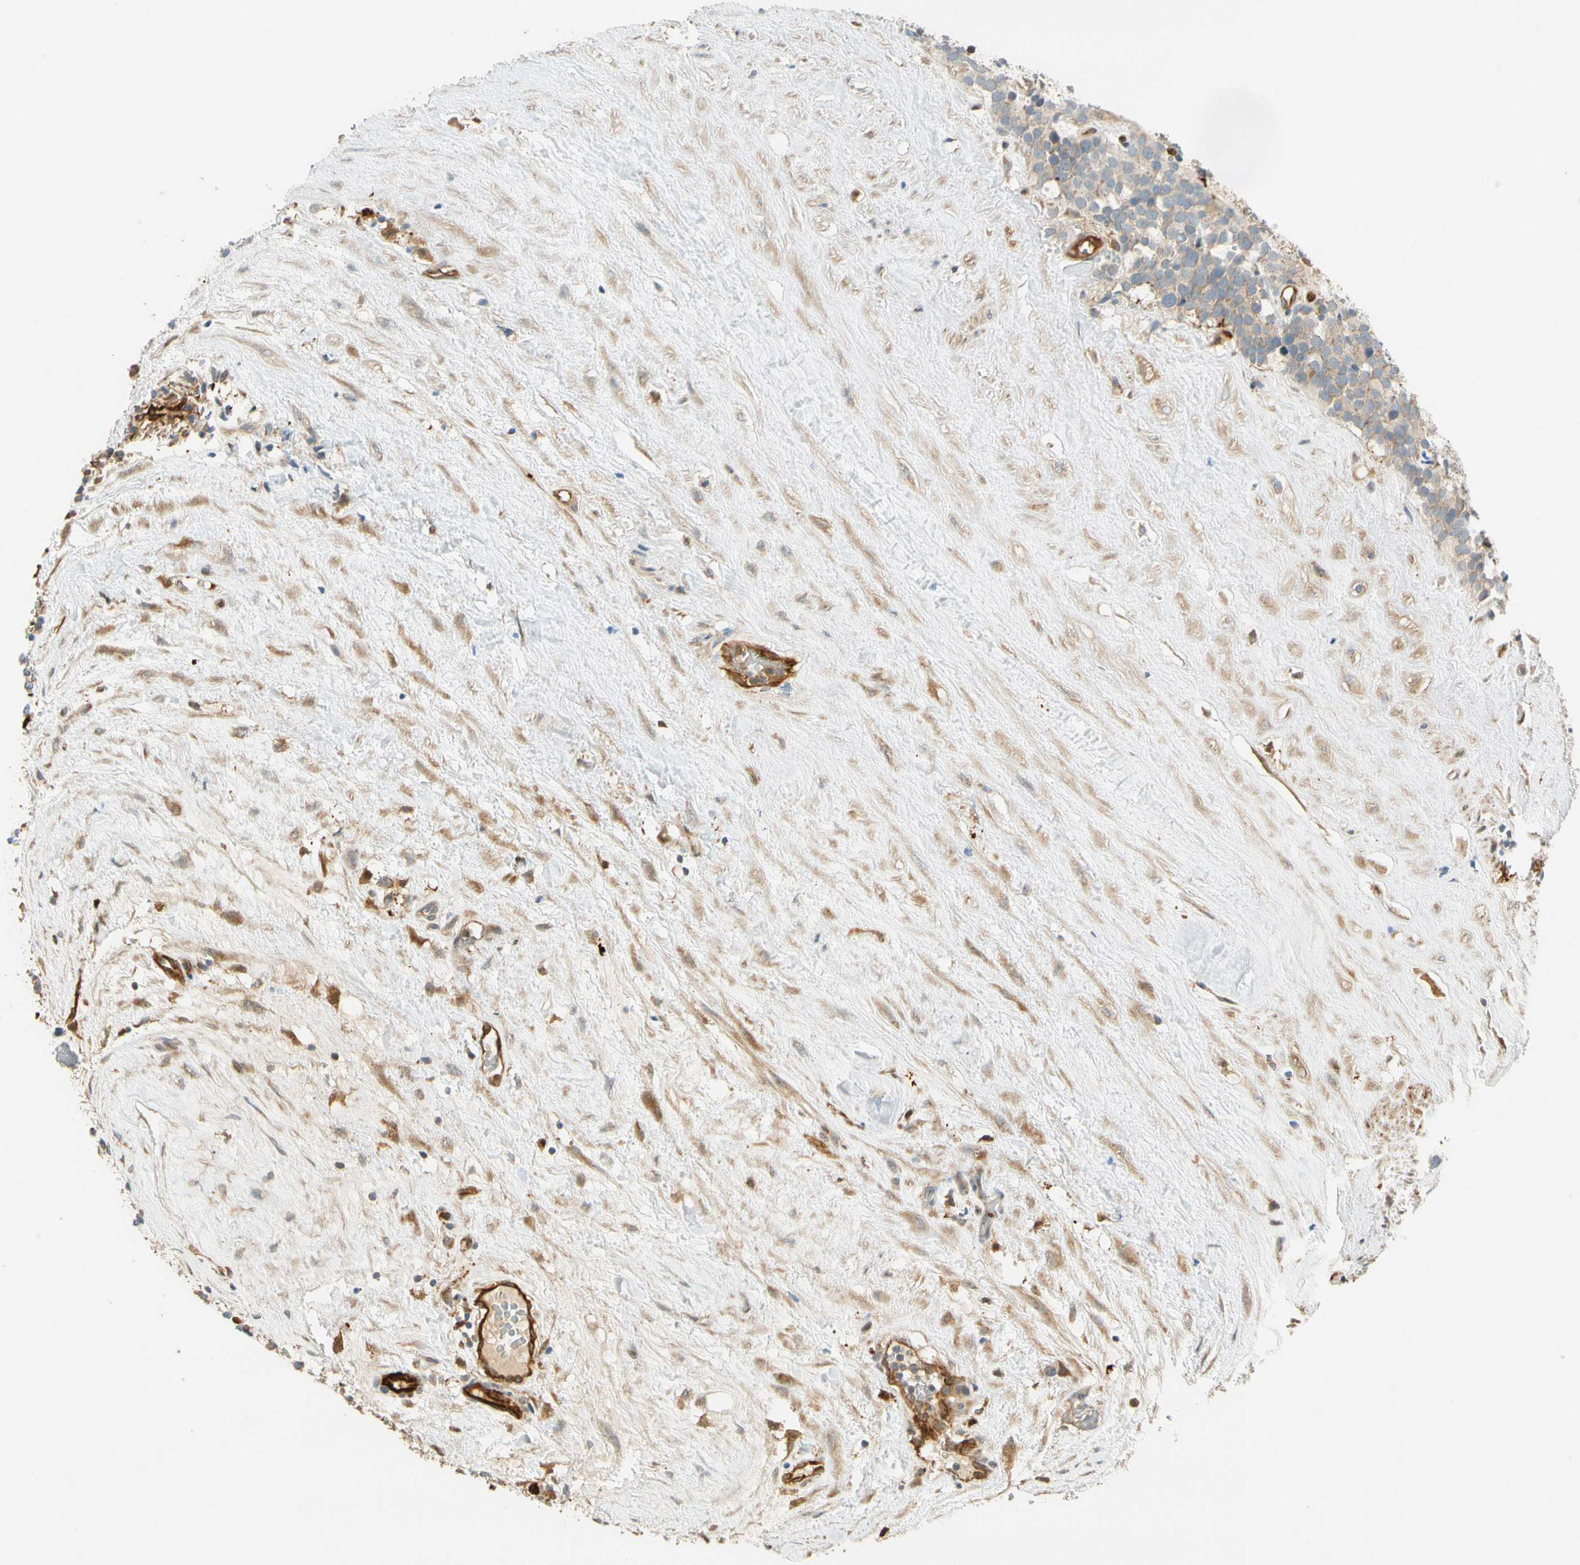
{"staining": {"intensity": "weak", "quantity": ">75%", "location": "cytoplasmic/membranous"}, "tissue": "testis cancer", "cell_type": "Tumor cells", "image_type": "cancer", "snomed": [{"axis": "morphology", "description": "Seminoma, NOS"}, {"axis": "topography", "description": "Testis"}], "caption": "A histopathology image of seminoma (testis) stained for a protein shows weak cytoplasmic/membranous brown staining in tumor cells.", "gene": "PARP14", "patient": {"sex": "male", "age": 71}}